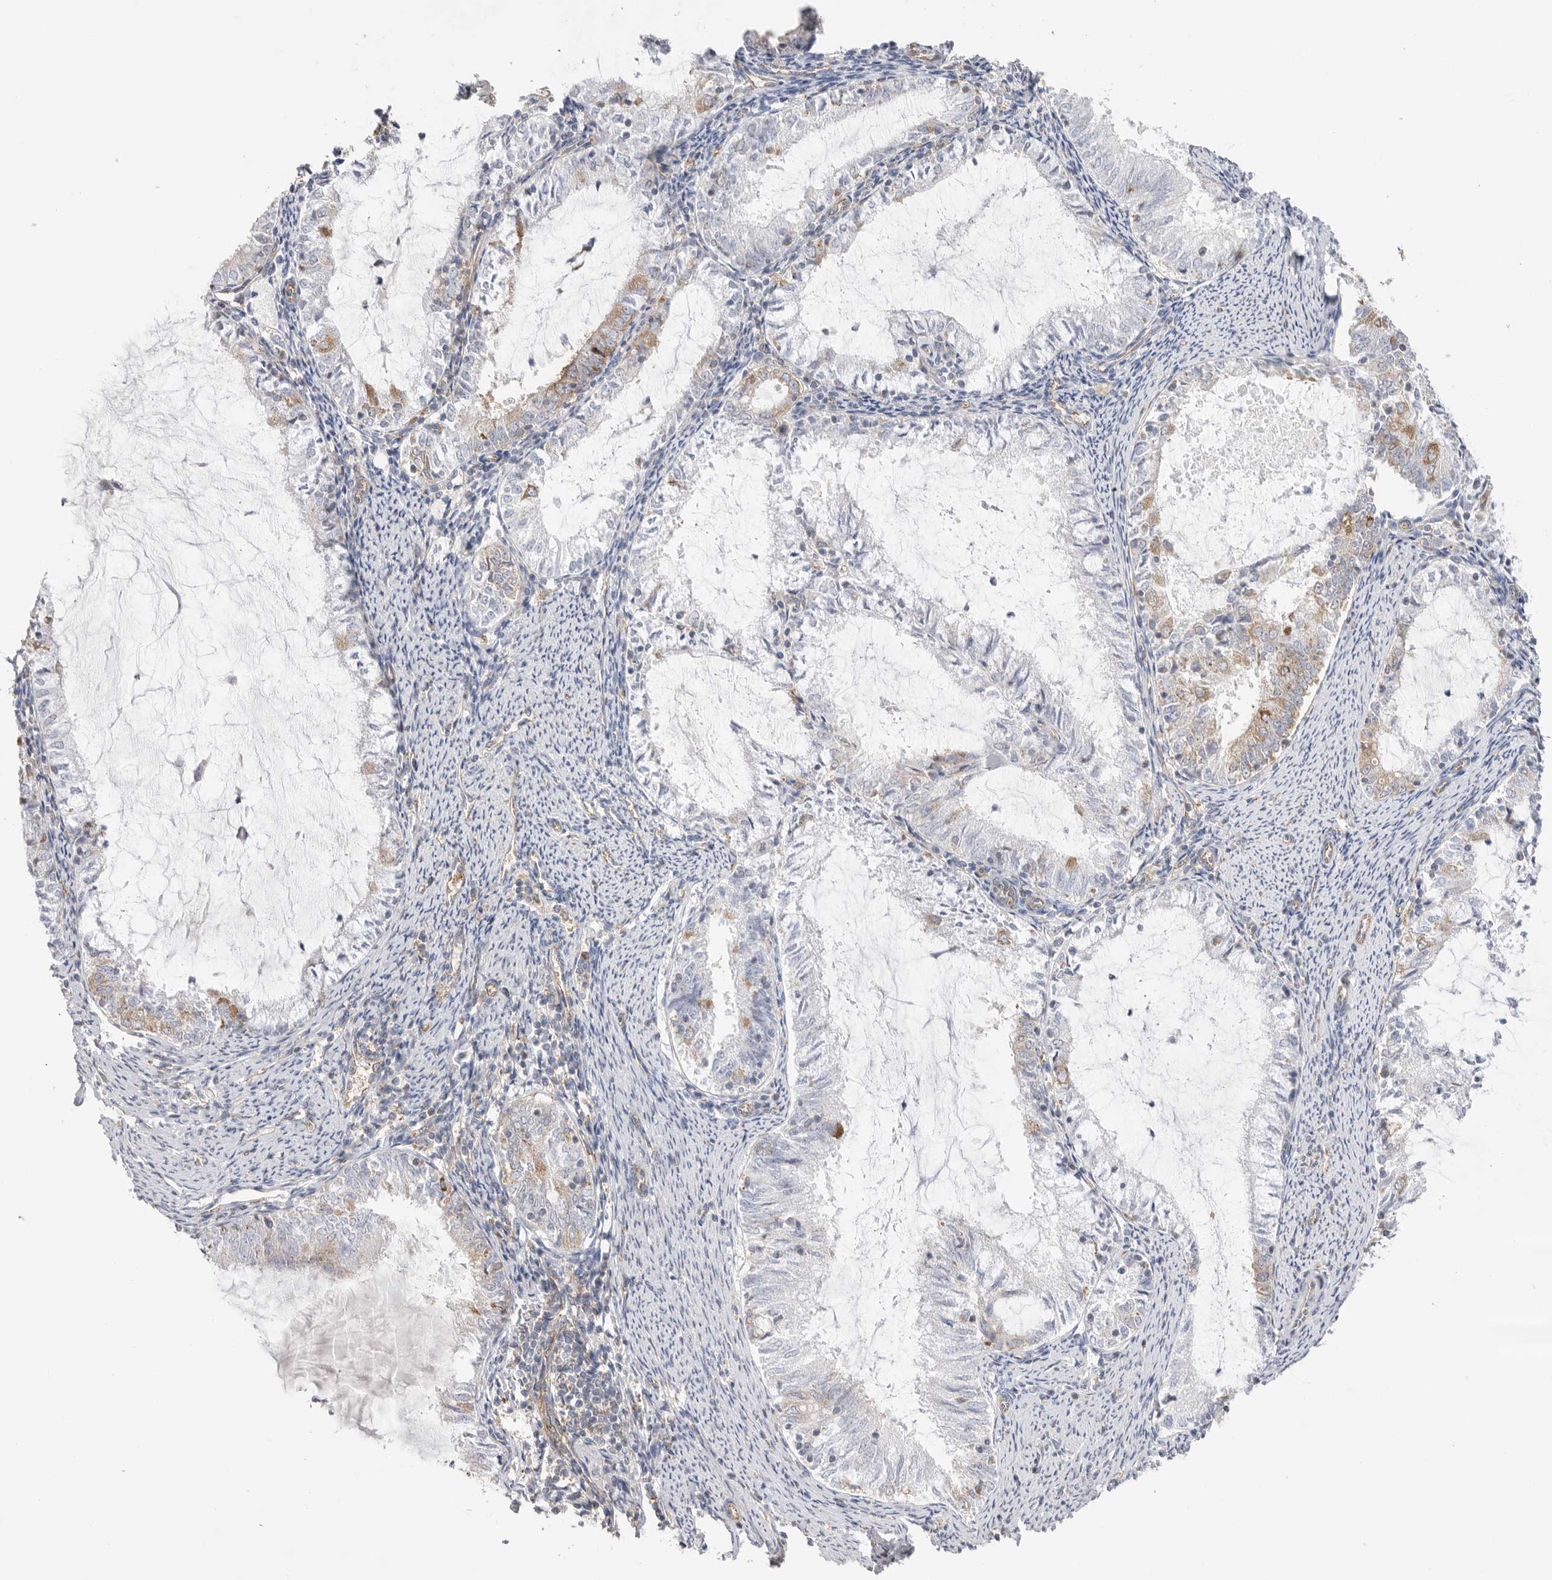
{"staining": {"intensity": "moderate", "quantity": "<25%", "location": "cytoplasmic/membranous"}, "tissue": "endometrial cancer", "cell_type": "Tumor cells", "image_type": "cancer", "snomed": [{"axis": "morphology", "description": "Adenocarcinoma, NOS"}, {"axis": "topography", "description": "Endometrium"}], "caption": "This histopathology image shows immunohistochemistry staining of endometrial cancer, with low moderate cytoplasmic/membranous positivity in approximately <25% of tumor cells.", "gene": "SERBP1", "patient": {"sex": "female", "age": 57}}